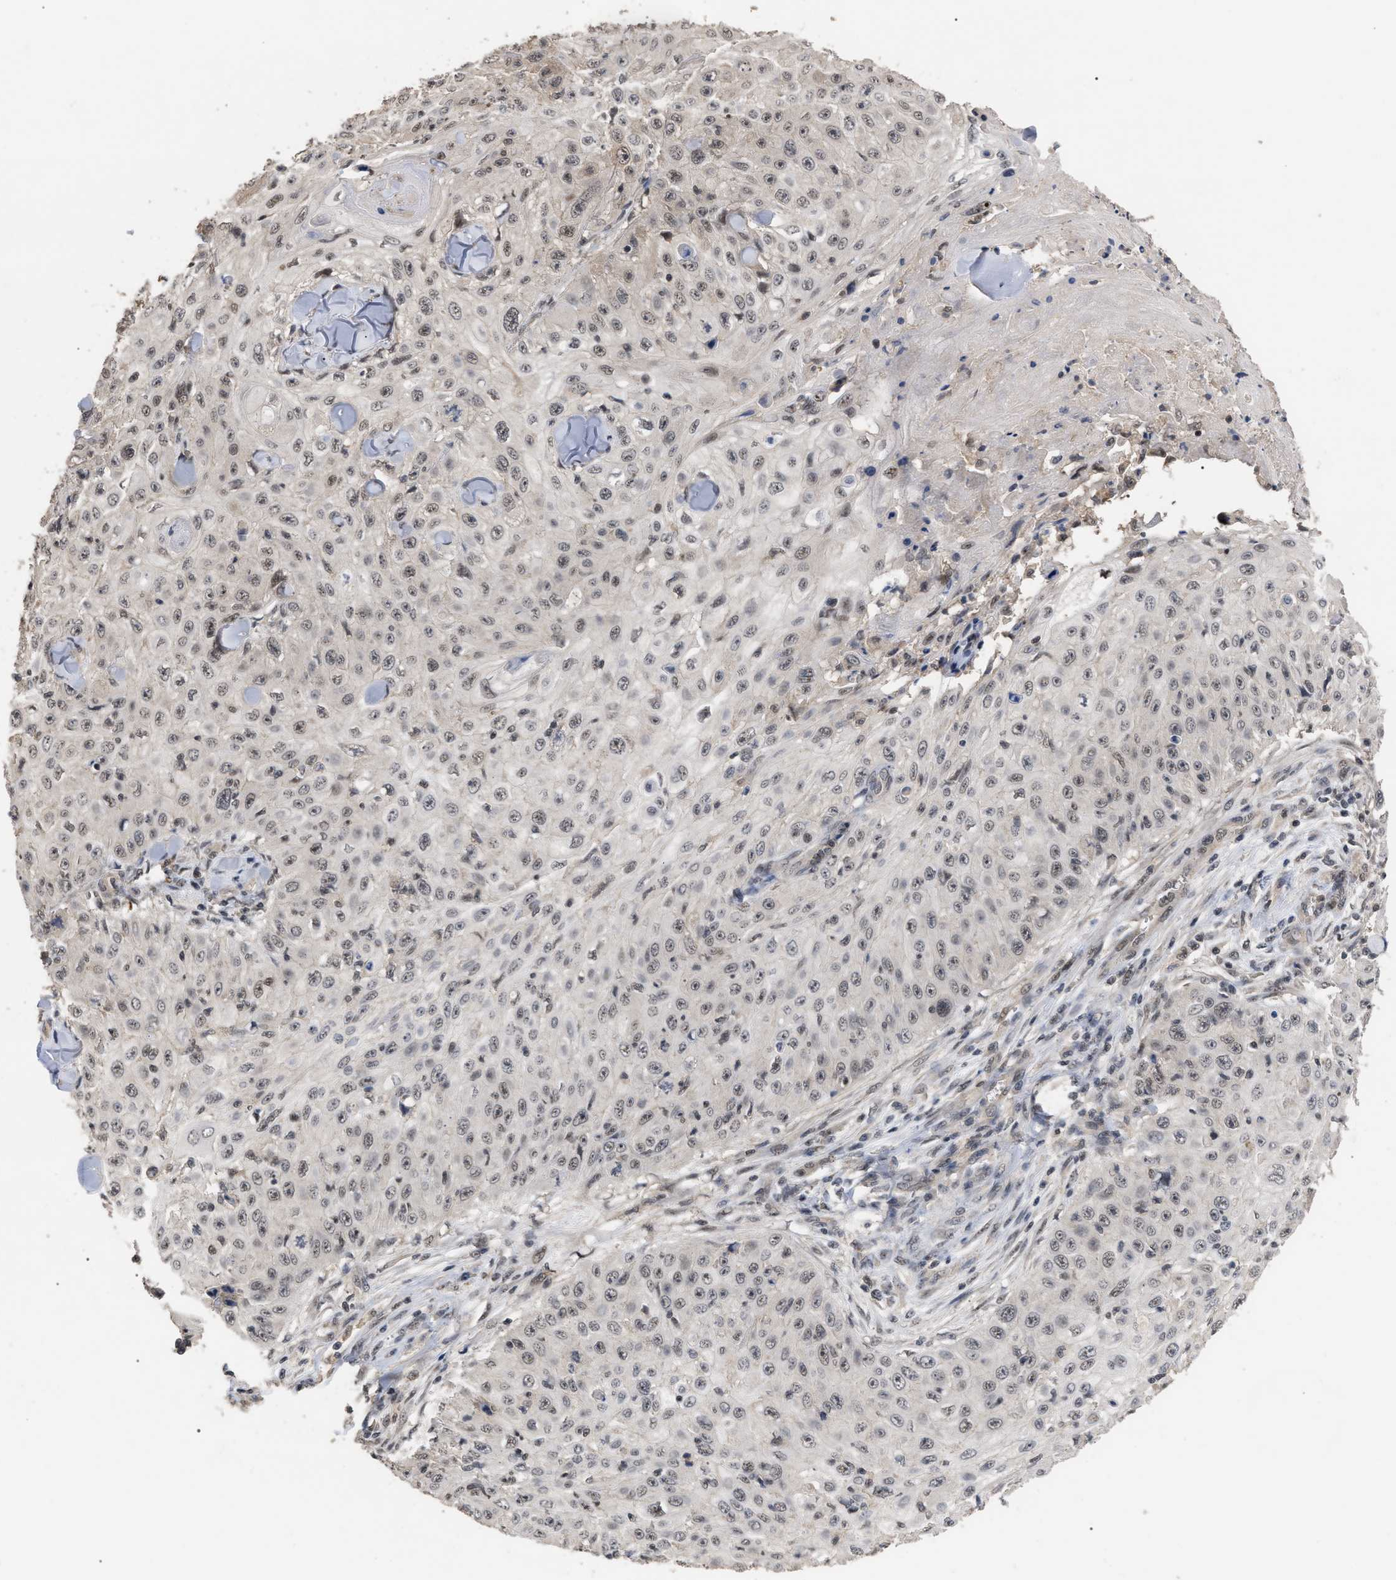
{"staining": {"intensity": "weak", "quantity": ">75%", "location": "nuclear"}, "tissue": "skin cancer", "cell_type": "Tumor cells", "image_type": "cancer", "snomed": [{"axis": "morphology", "description": "Squamous cell carcinoma, NOS"}, {"axis": "topography", "description": "Skin"}], "caption": "Squamous cell carcinoma (skin) was stained to show a protein in brown. There is low levels of weak nuclear staining in about >75% of tumor cells.", "gene": "JAZF1", "patient": {"sex": "male", "age": 86}}